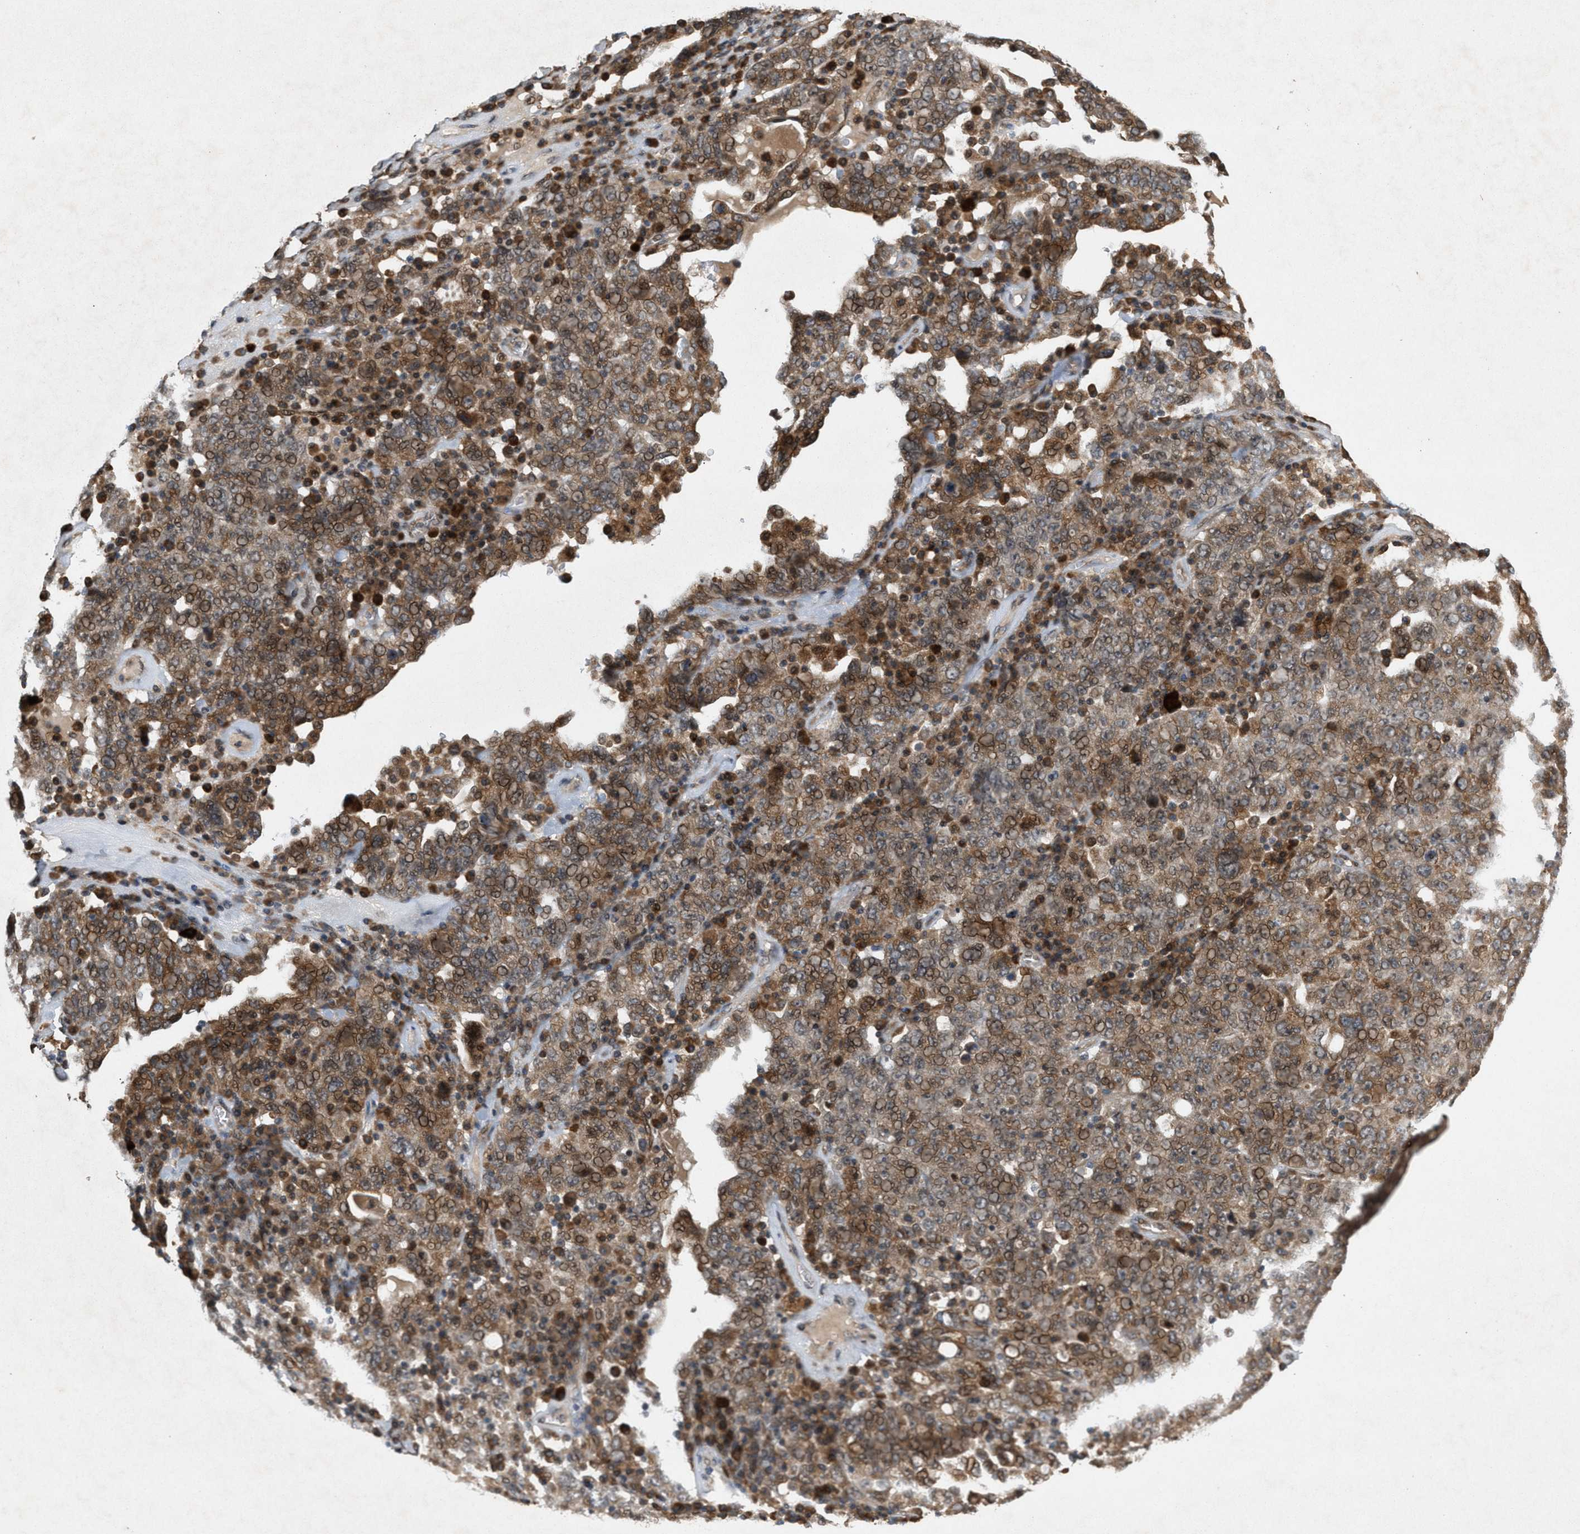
{"staining": {"intensity": "moderate", "quantity": ">75%", "location": "cytoplasmic/membranous,nuclear"}, "tissue": "ovarian cancer", "cell_type": "Tumor cells", "image_type": "cancer", "snomed": [{"axis": "morphology", "description": "Carcinoma, endometroid"}, {"axis": "topography", "description": "Ovary"}], "caption": "Endometroid carcinoma (ovarian) tissue displays moderate cytoplasmic/membranous and nuclear positivity in approximately >75% of tumor cells", "gene": "MFSD6", "patient": {"sex": "female", "age": 62}}